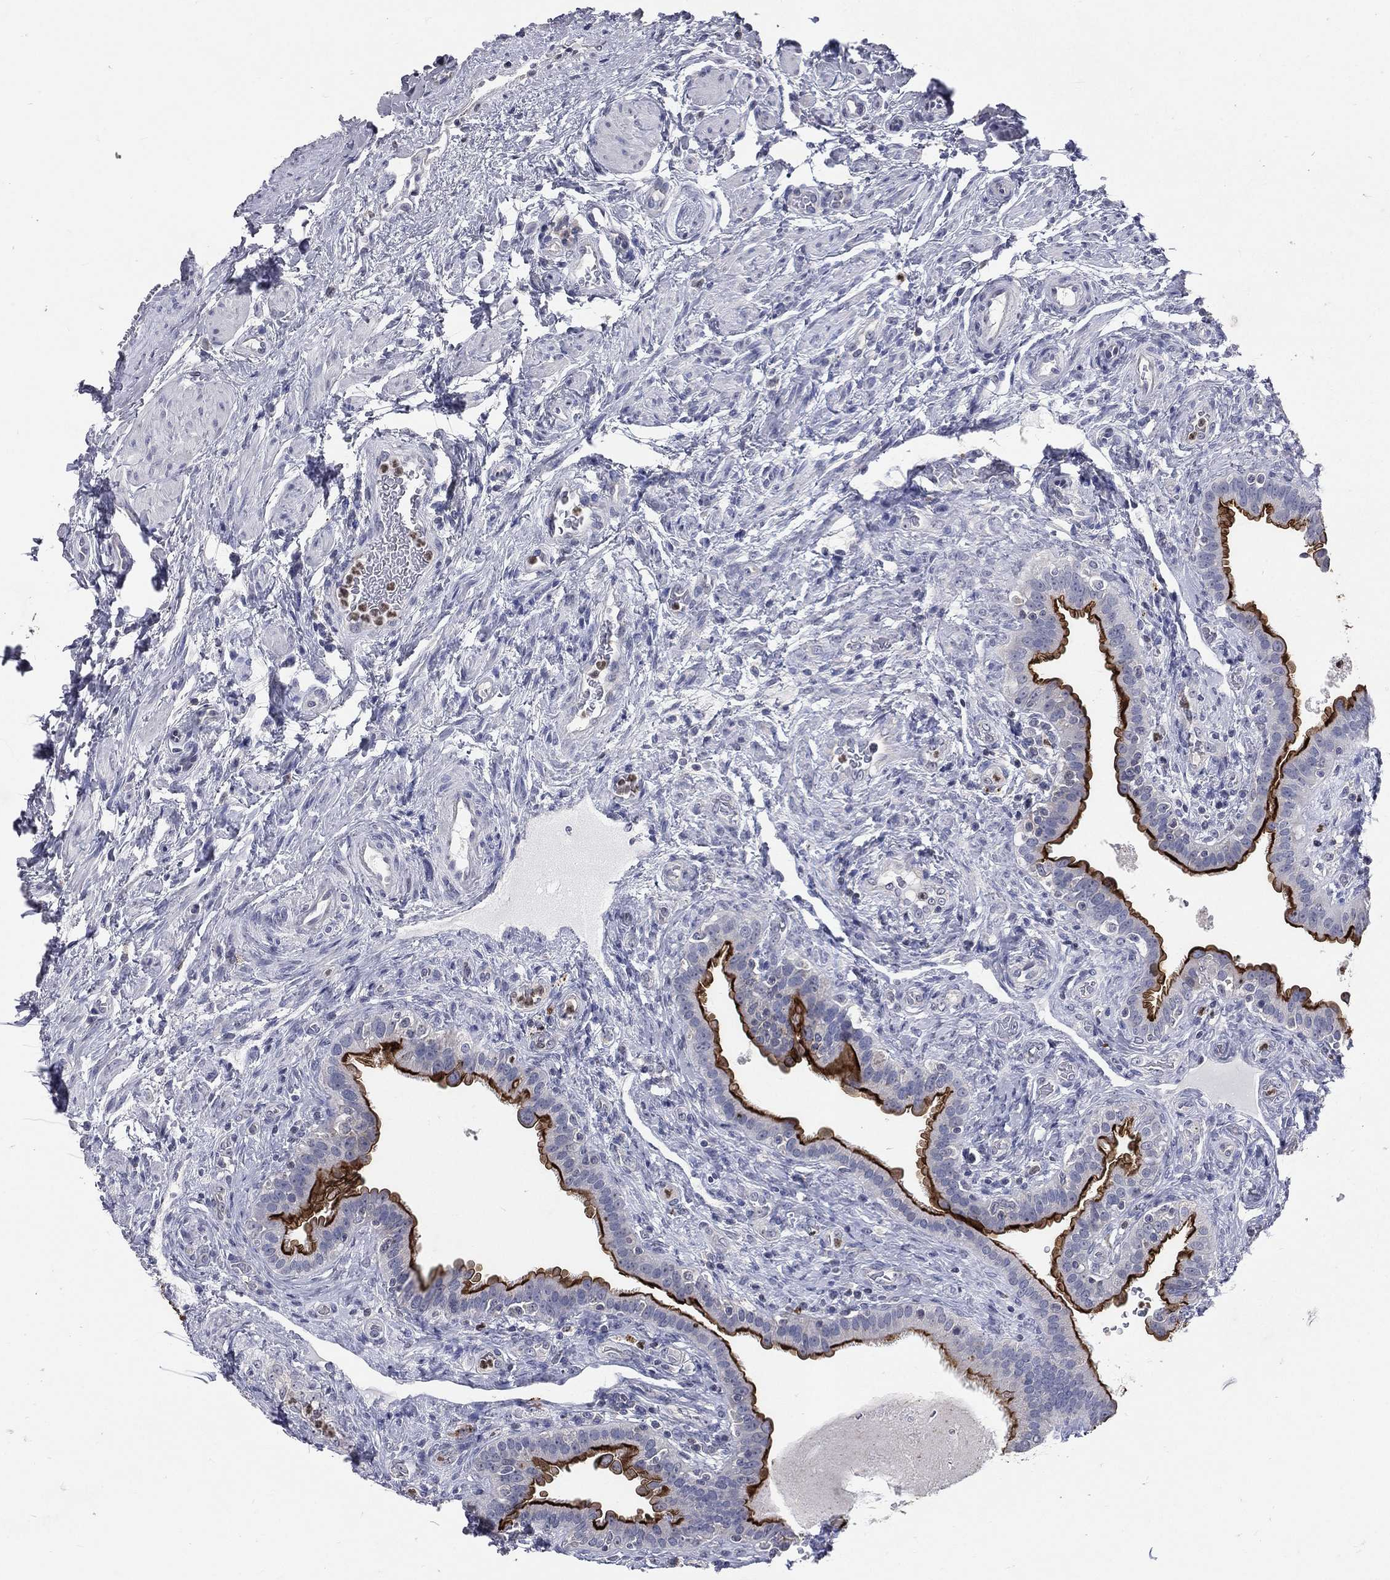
{"staining": {"intensity": "strong", "quantity": "25%-75%", "location": "cytoplasmic/membranous"}, "tissue": "fallopian tube", "cell_type": "Glandular cells", "image_type": "normal", "snomed": [{"axis": "morphology", "description": "Normal tissue, NOS"}, {"axis": "topography", "description": "Fallopian tube"}], "caption": "IHC micrograph of normal fallopian tube stained for a protein (brown), which shows high levels of strong cytoplasmic/membranous positivity in approximately 25%-75% of glandular cells.", "gene": "SLC34A2", "patient": {"sex": "female", "age": 41}}